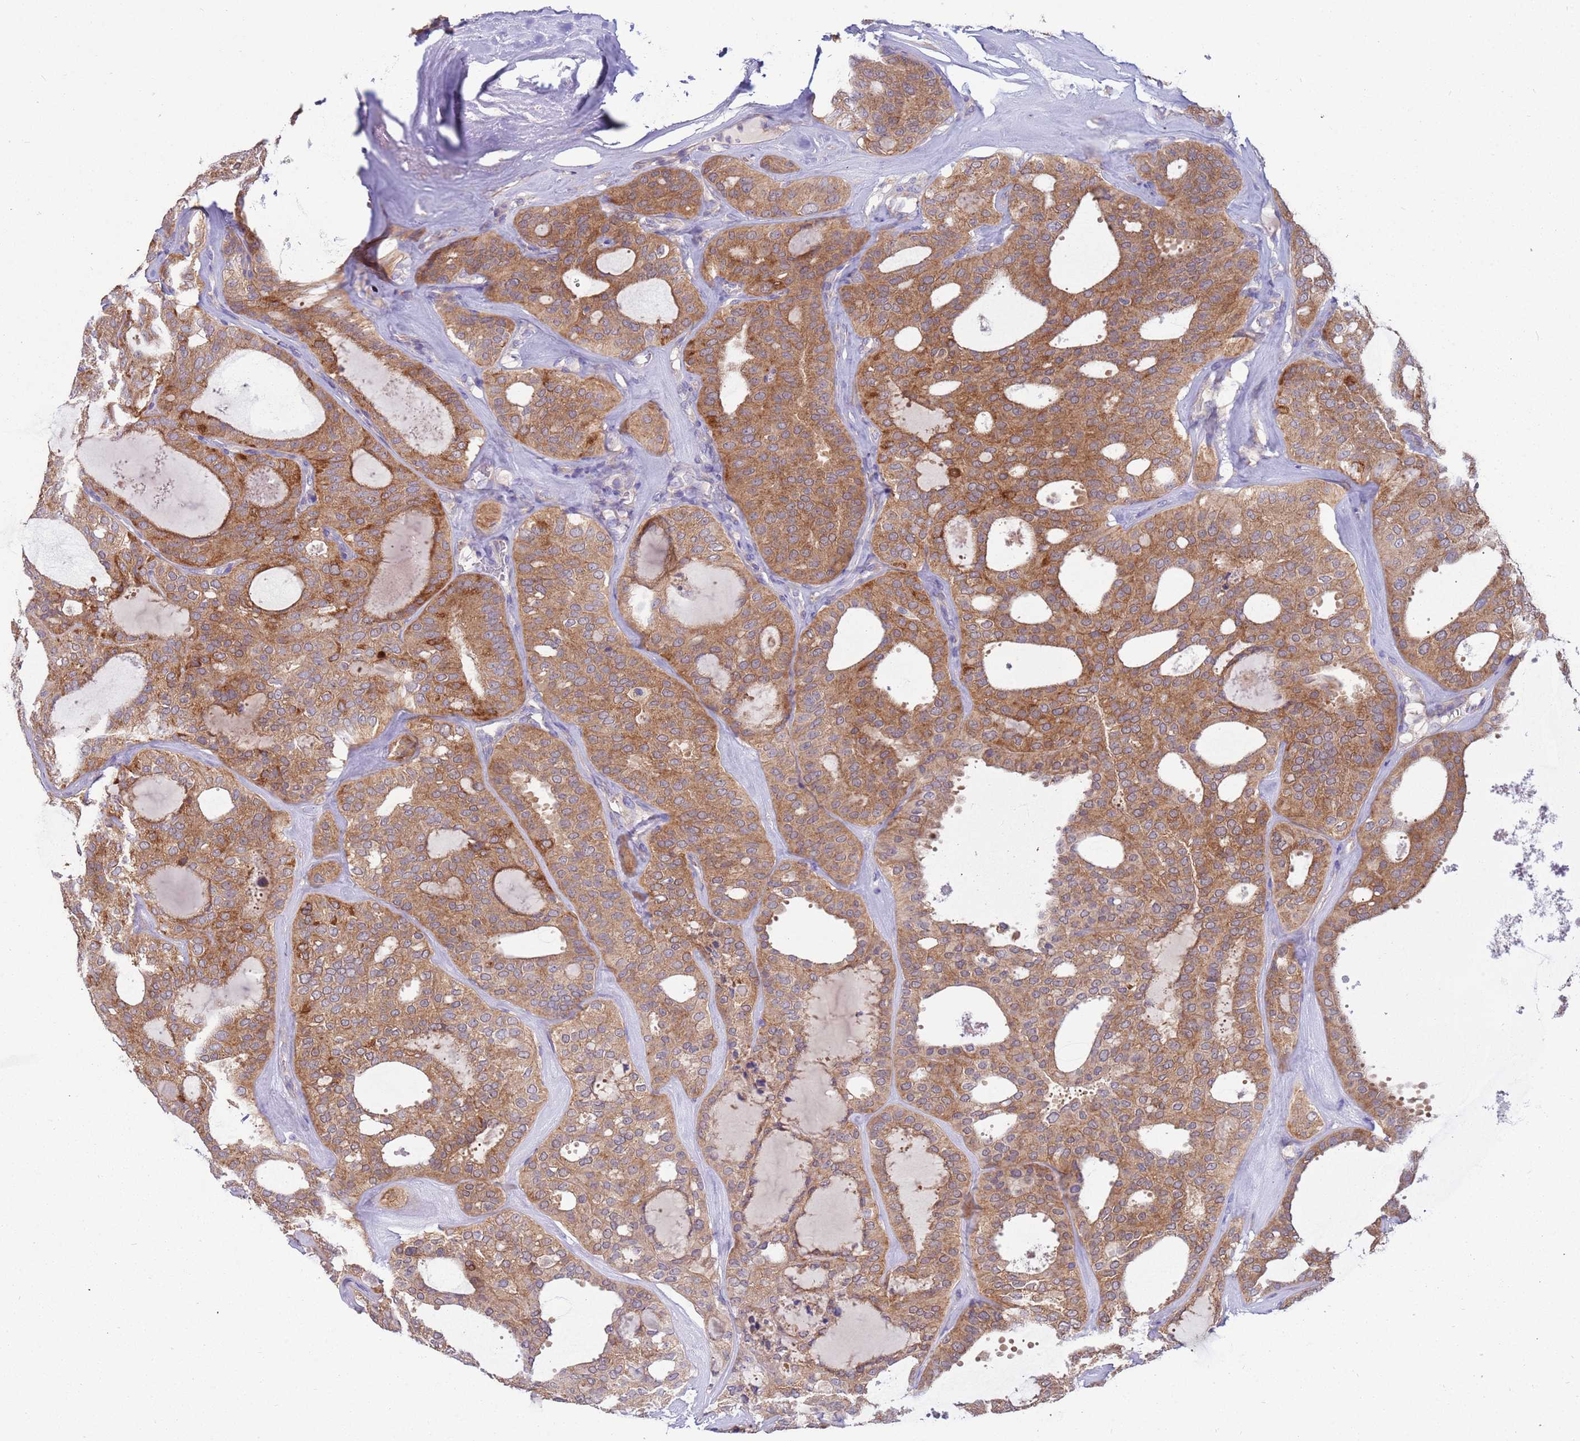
{"staining": {"intensity": "moderate", "quantity": ">75%", "location": "cytoplasmic/membranous"}, "tissue": "thyroid cancer", "cell_type": "Tumor cells", "image_type": "cancer", "snomed": [{"axis": "morphology", "description": "Follicular adenoma carcinoma, NOS"}, {"axis": "topography", "description": "Thyroid gland"}], "caption": "Thyroid follicular adenoma carcinoma stained for a protein (brown) exhibits moderate cytoplasmic/membranous positive expression in about >75% of tumor cells.", "gene": "UQCRQ", "patient": {"sex": "male", "age": 75}}